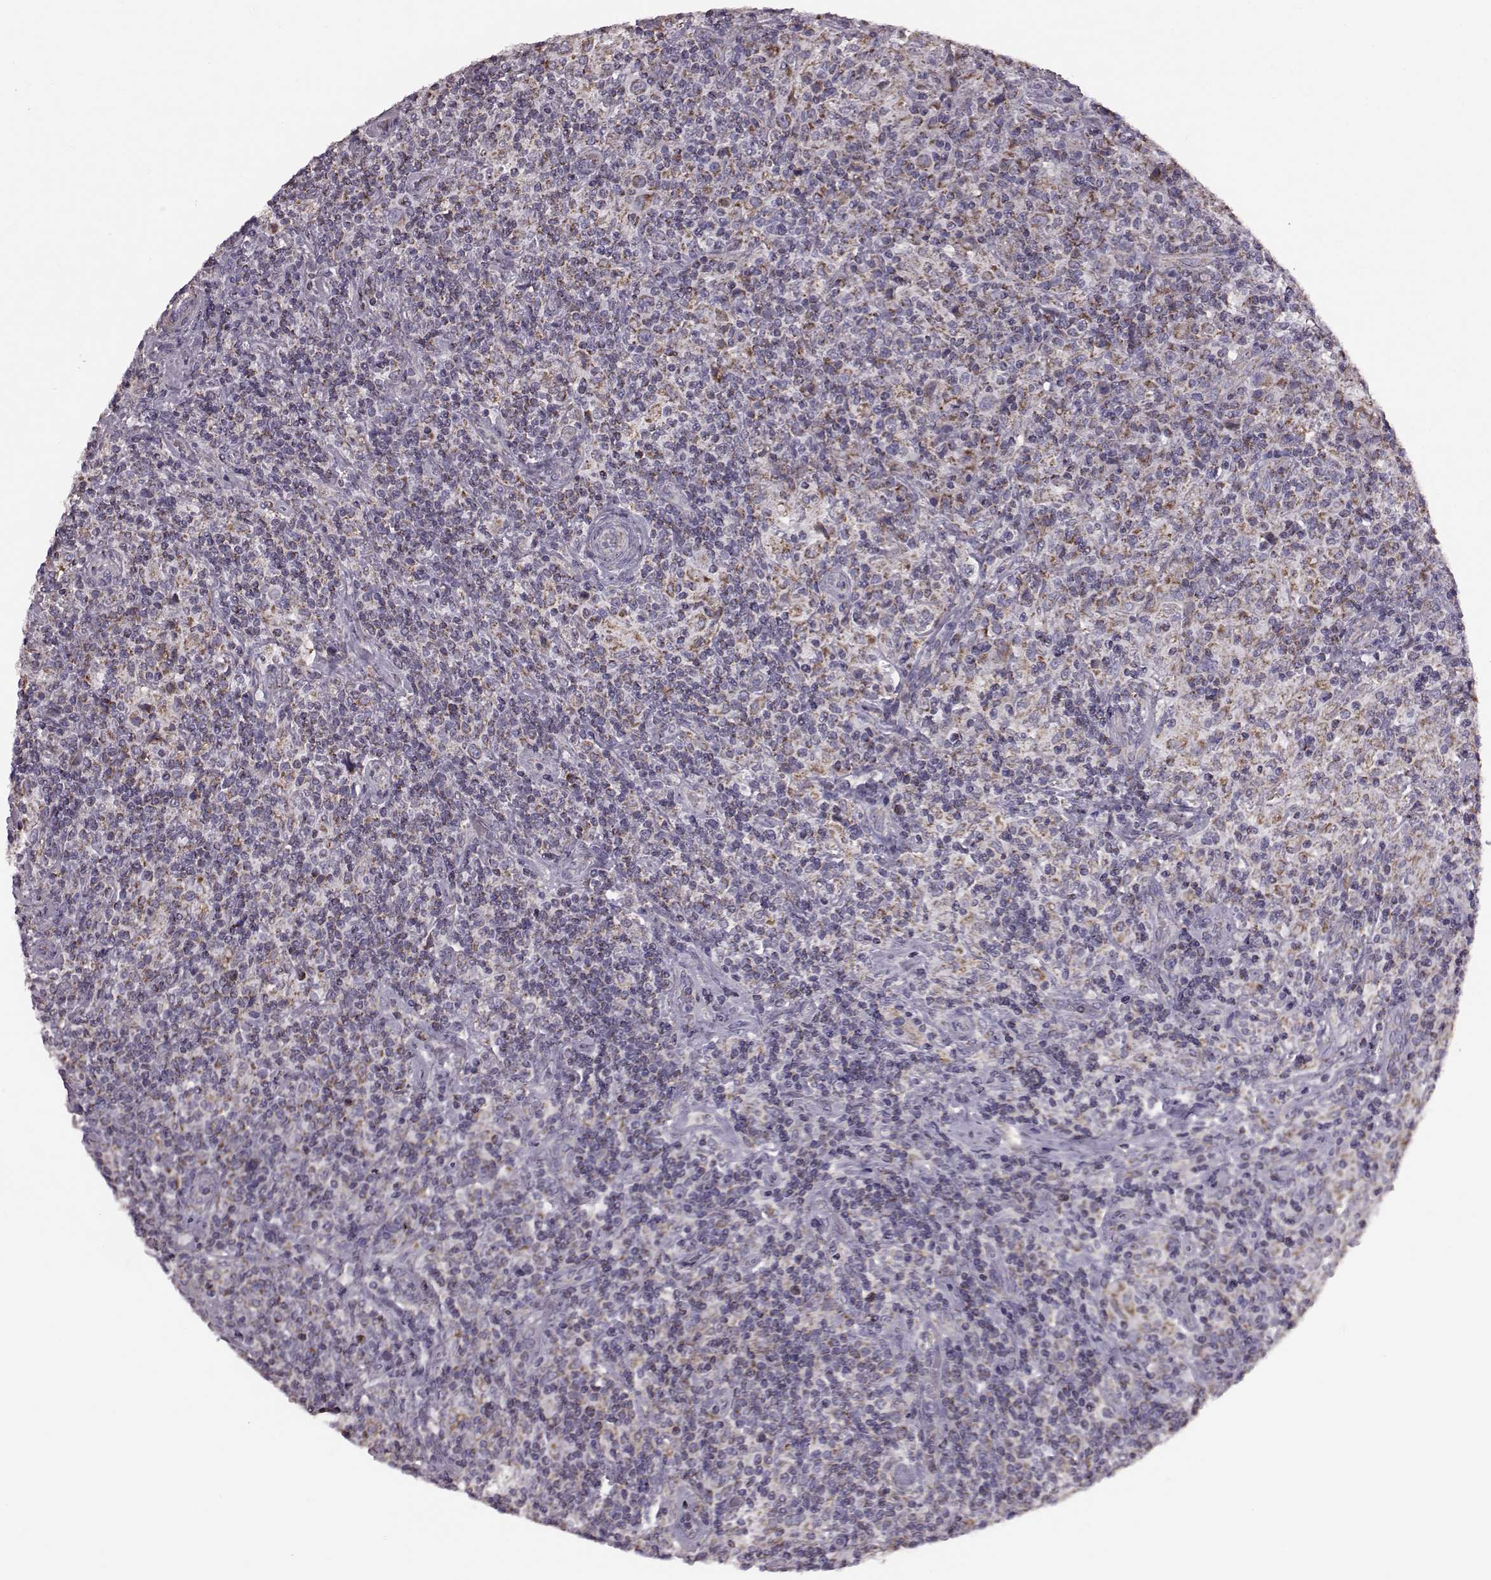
{"staining": {"intensity": "moderate", "quantity": ">75%", "location": "cytoplasmic/membranous"}, "tissue": "lymphoma", "cell_type": "Tumor cells", "image_type": "cancer", "snomed": [{"axis": "morphology", "description": "Hodgkin's disease, NOS"}, {"axis": "topography", "description": "Lymph node"}], "caption": "This is a histology image of immunohistochemistry staining of lymphoma, which shows moderate staining in the cytoplasmic/membranous of tumor cells.", "gene": "FAM8A1", "patient": {"sex": "male", "age": 70}}